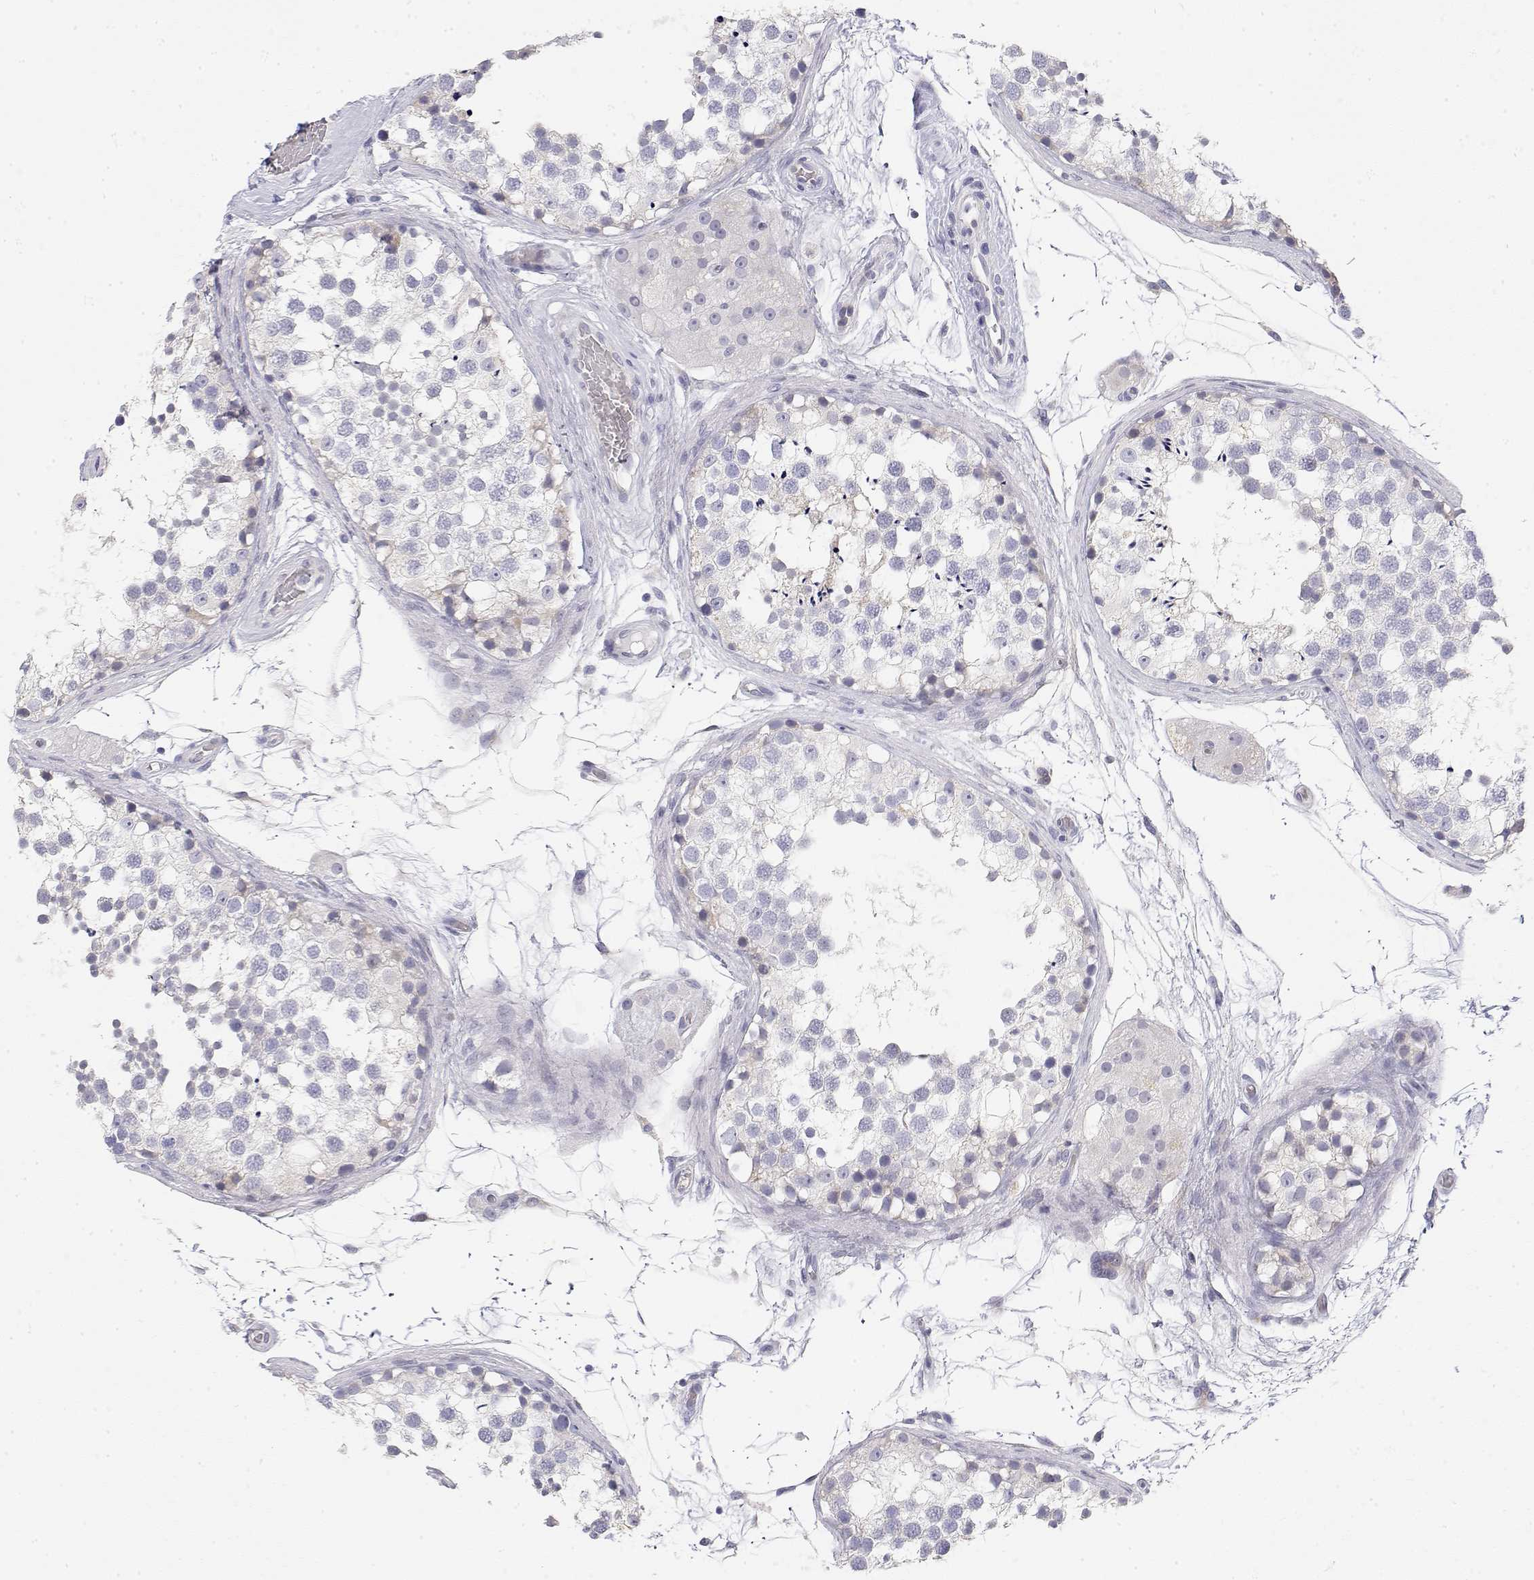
{"staining": {"intensity": "negative", "quantity": "none", "location": "none"}, "tissue": "testis", "cell_type": "Cells in seminiferous ducts", "image_type": "normal", "snomed": [{"axis": "morphology", "description": "Normal tissue, NOS"}, {"axis": "morphology", "description": "Seminoma, NOS"}, {"axis": "topography", "description": "Testis"}], "caption": "This micrograph is of benign testis stained with immunohistochemistry to label a protein in brown with the nuclei are counter-stained blue. There is no positivity in cells in seminiferous ducts.", "gene": "MISP", "patient": {"sex": "male", "age": 65}}